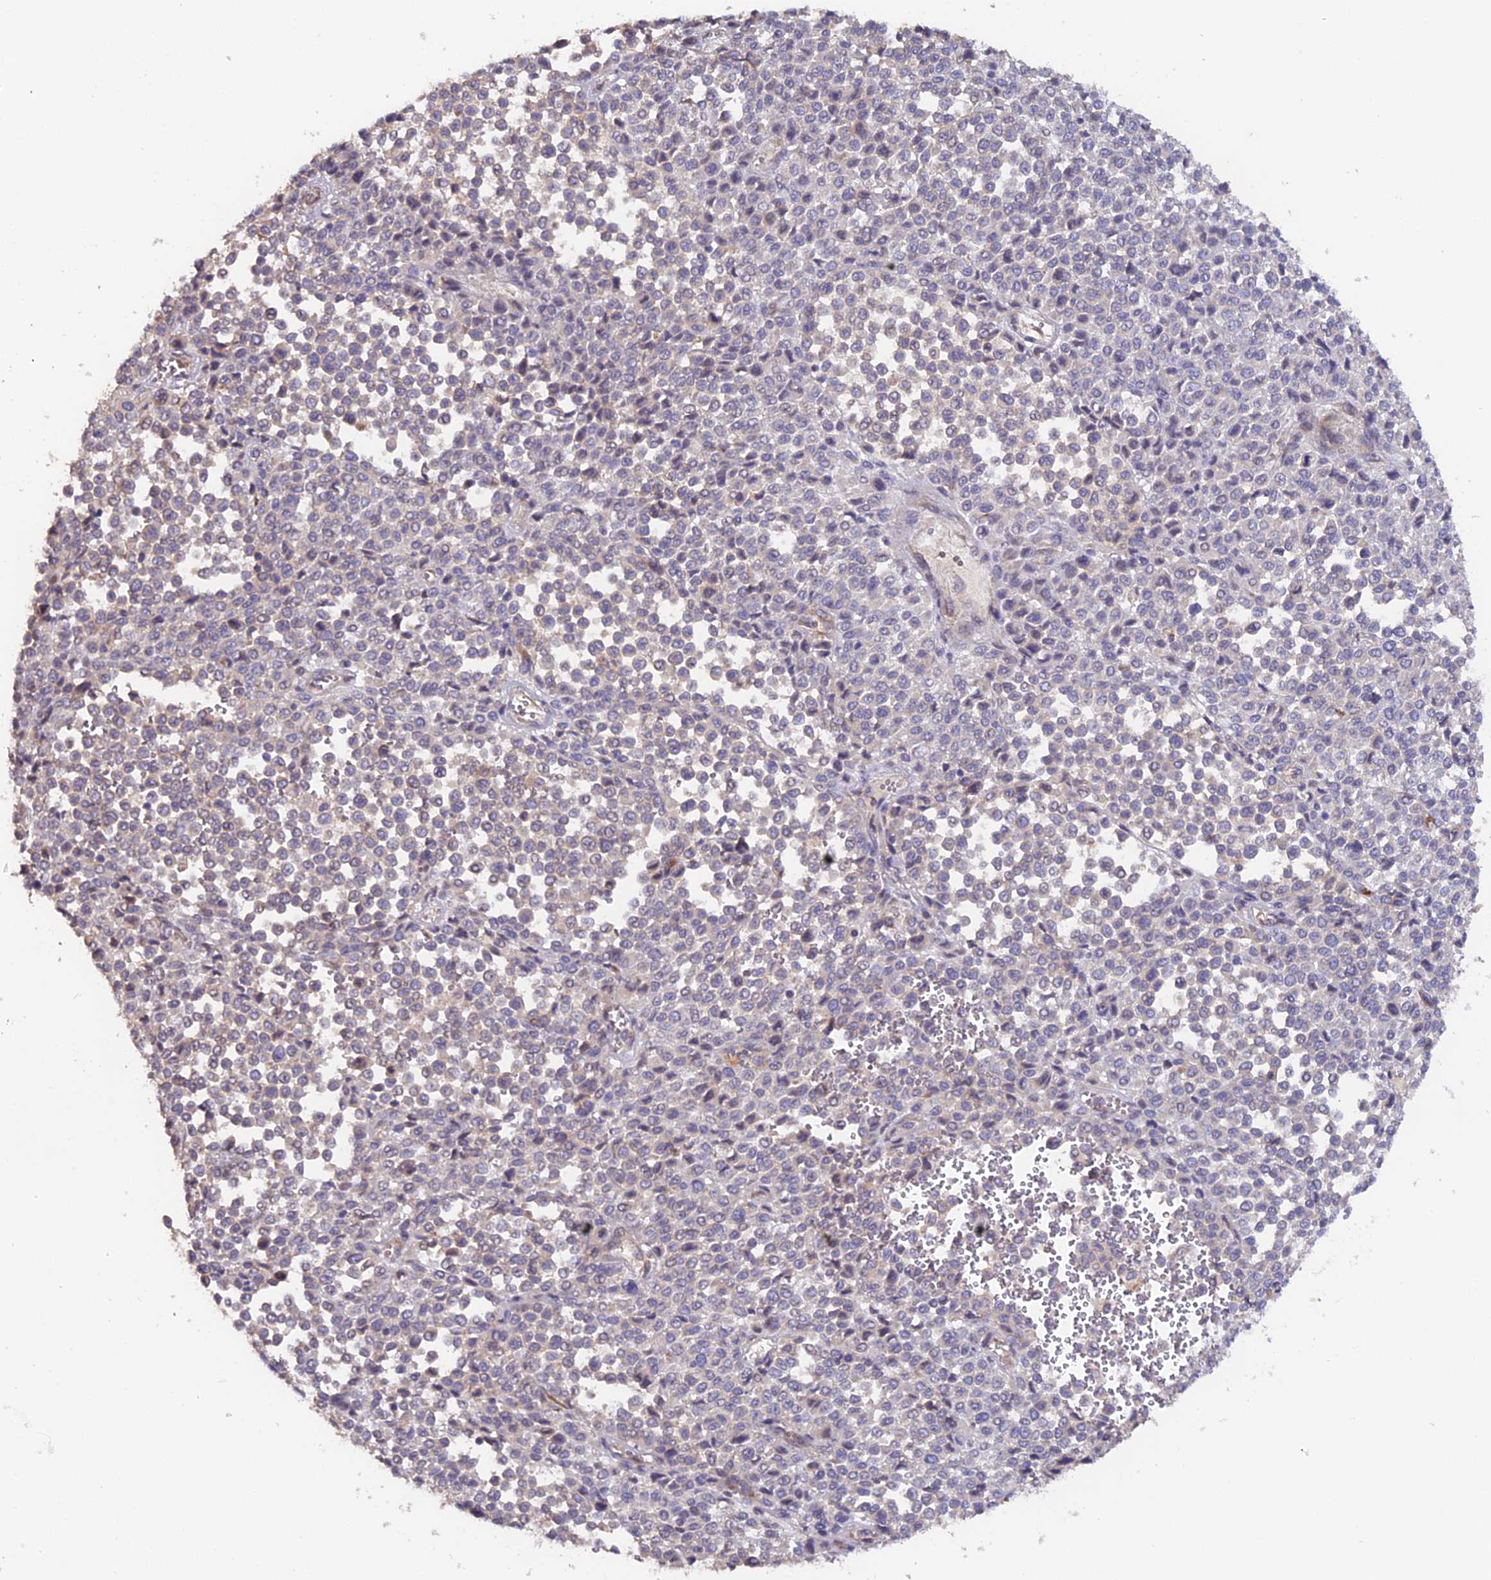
{"staining": {"intensity": "negative", "quantity": "none", "location": "none"}, "tissue": "melanoma", "cell_type": "Tumor cells", "image_type": "cancer", "snomed": [{"axis": "morphology", "description": "Malignant melanoma, Metastatic site"}, {"axis": "topography", "description": "Pancreas"}], "caption": "This is a histopathology image of immunohistochemistry (IHC) staining of melanoma, which shows no expression in tumor cells.", "gene": "TANGO6", "patient": {"sex": "female", "age": 30}}